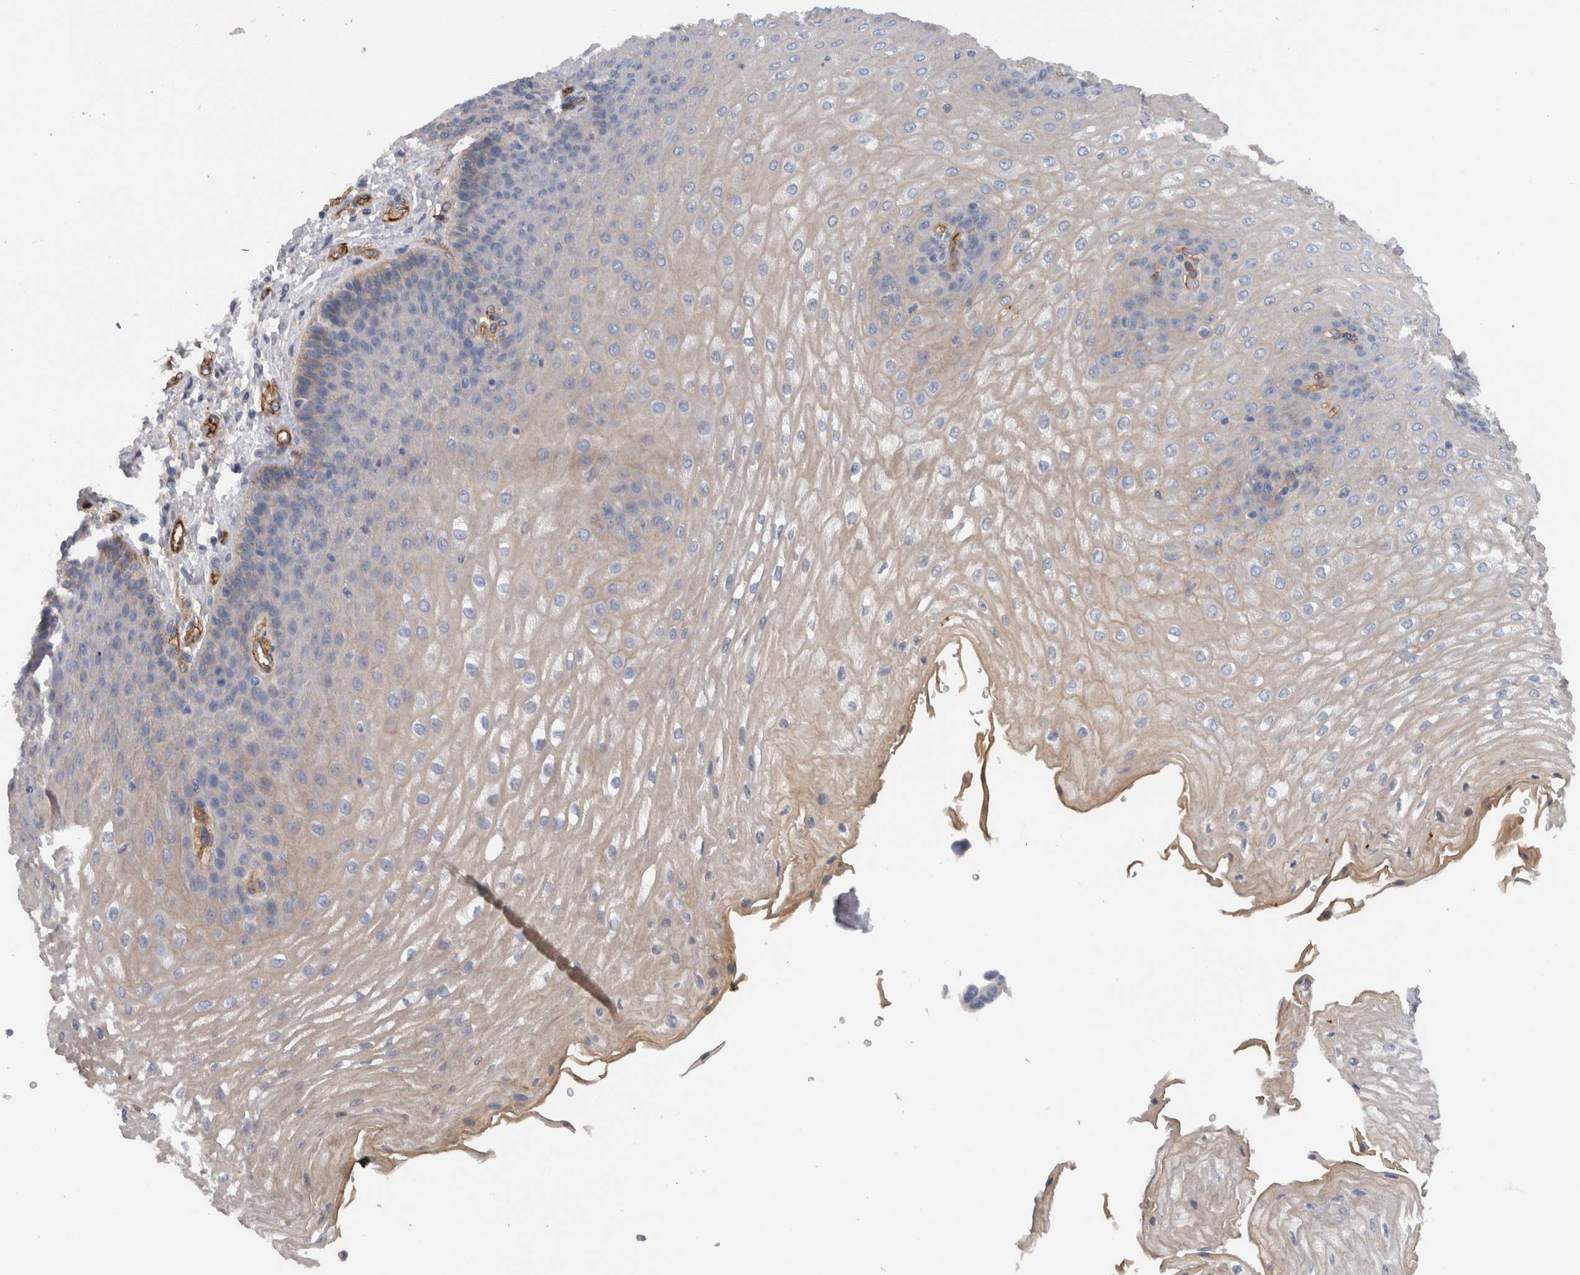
{"staining": {"intensity": "negative", "quantity": "none", "location": "none"}, "tissue": "esophagus", "cell_type": "Squamous epithelial cells", "image_type": "normal", "snomed": [{"axis": "morphology", "description": "Normal tissue, NOS"}, {"axis": "topography", "description": "Esophagus"}], "caption": "Esophagus stained for a protein using immunohistochemistry (IHC) shows no staining squamous epithelial cells.", "gene": "CD59", "patient": {"sex": "male", "age": 54}}